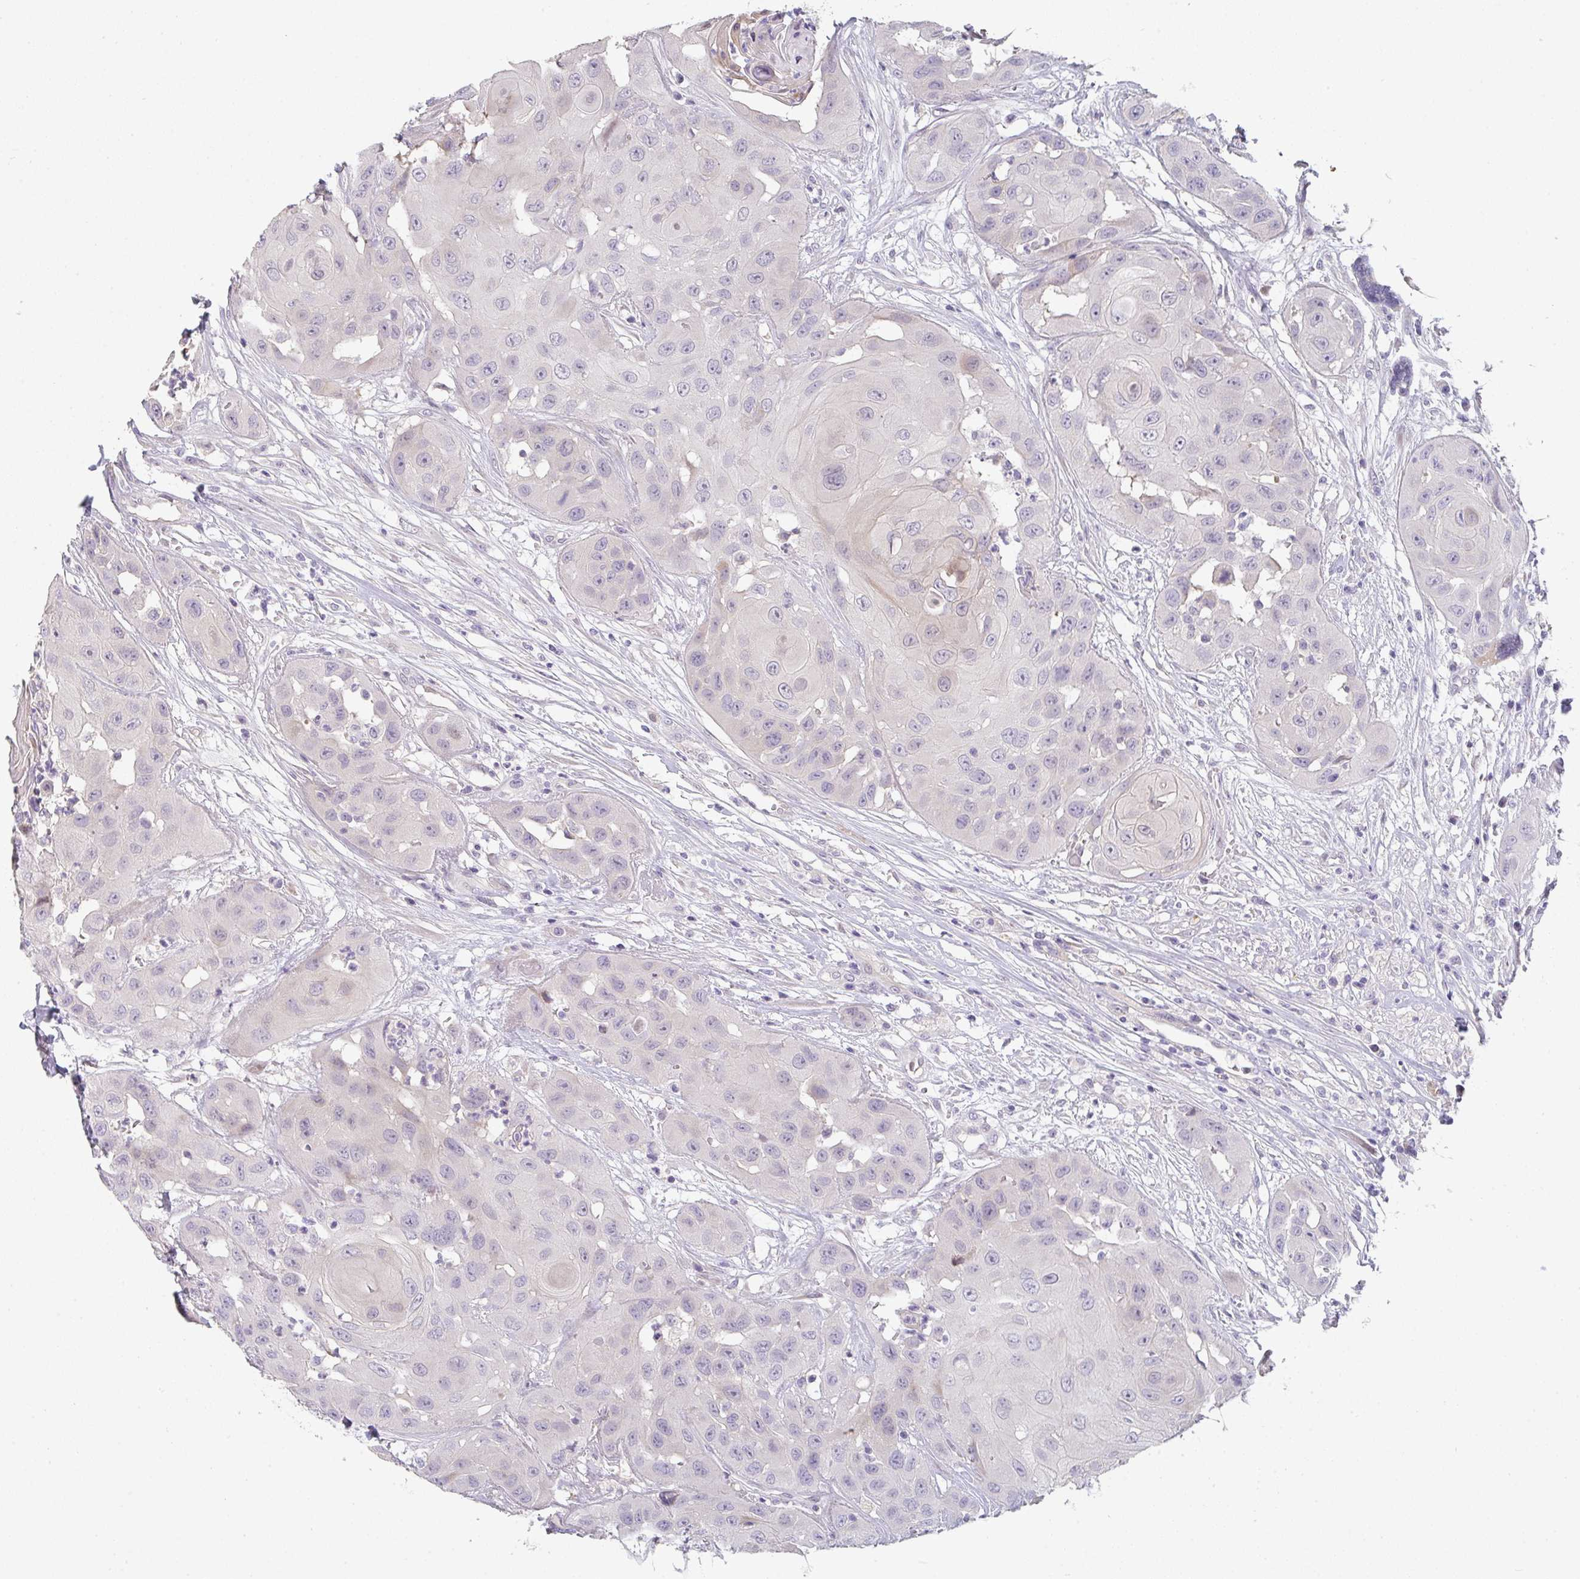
{"staining": {"intensity": "negative", "quantity": "none", "location": "none"}, "tissue": "head and neck cancer", "cell_type": "Tumor cells", "image_type": "cancer", "snomed": [{"axis": "morphology", "description": "Squamous cell carcinoma, NOS"}, {"axis": "topography", "description": "Head-Neck"}], "caption": "The micrograph shows no significant staining in tumor cells of squamous cell carcinoma (head and neck). (Stains: DAB immunohistochemistry (IHC) with hematoxylin counter stain, Microscopy: brightfield microscopy at high magnification).", "gene": "TNFRSF10A", "patient": {"sex": "male", "age": 83}}